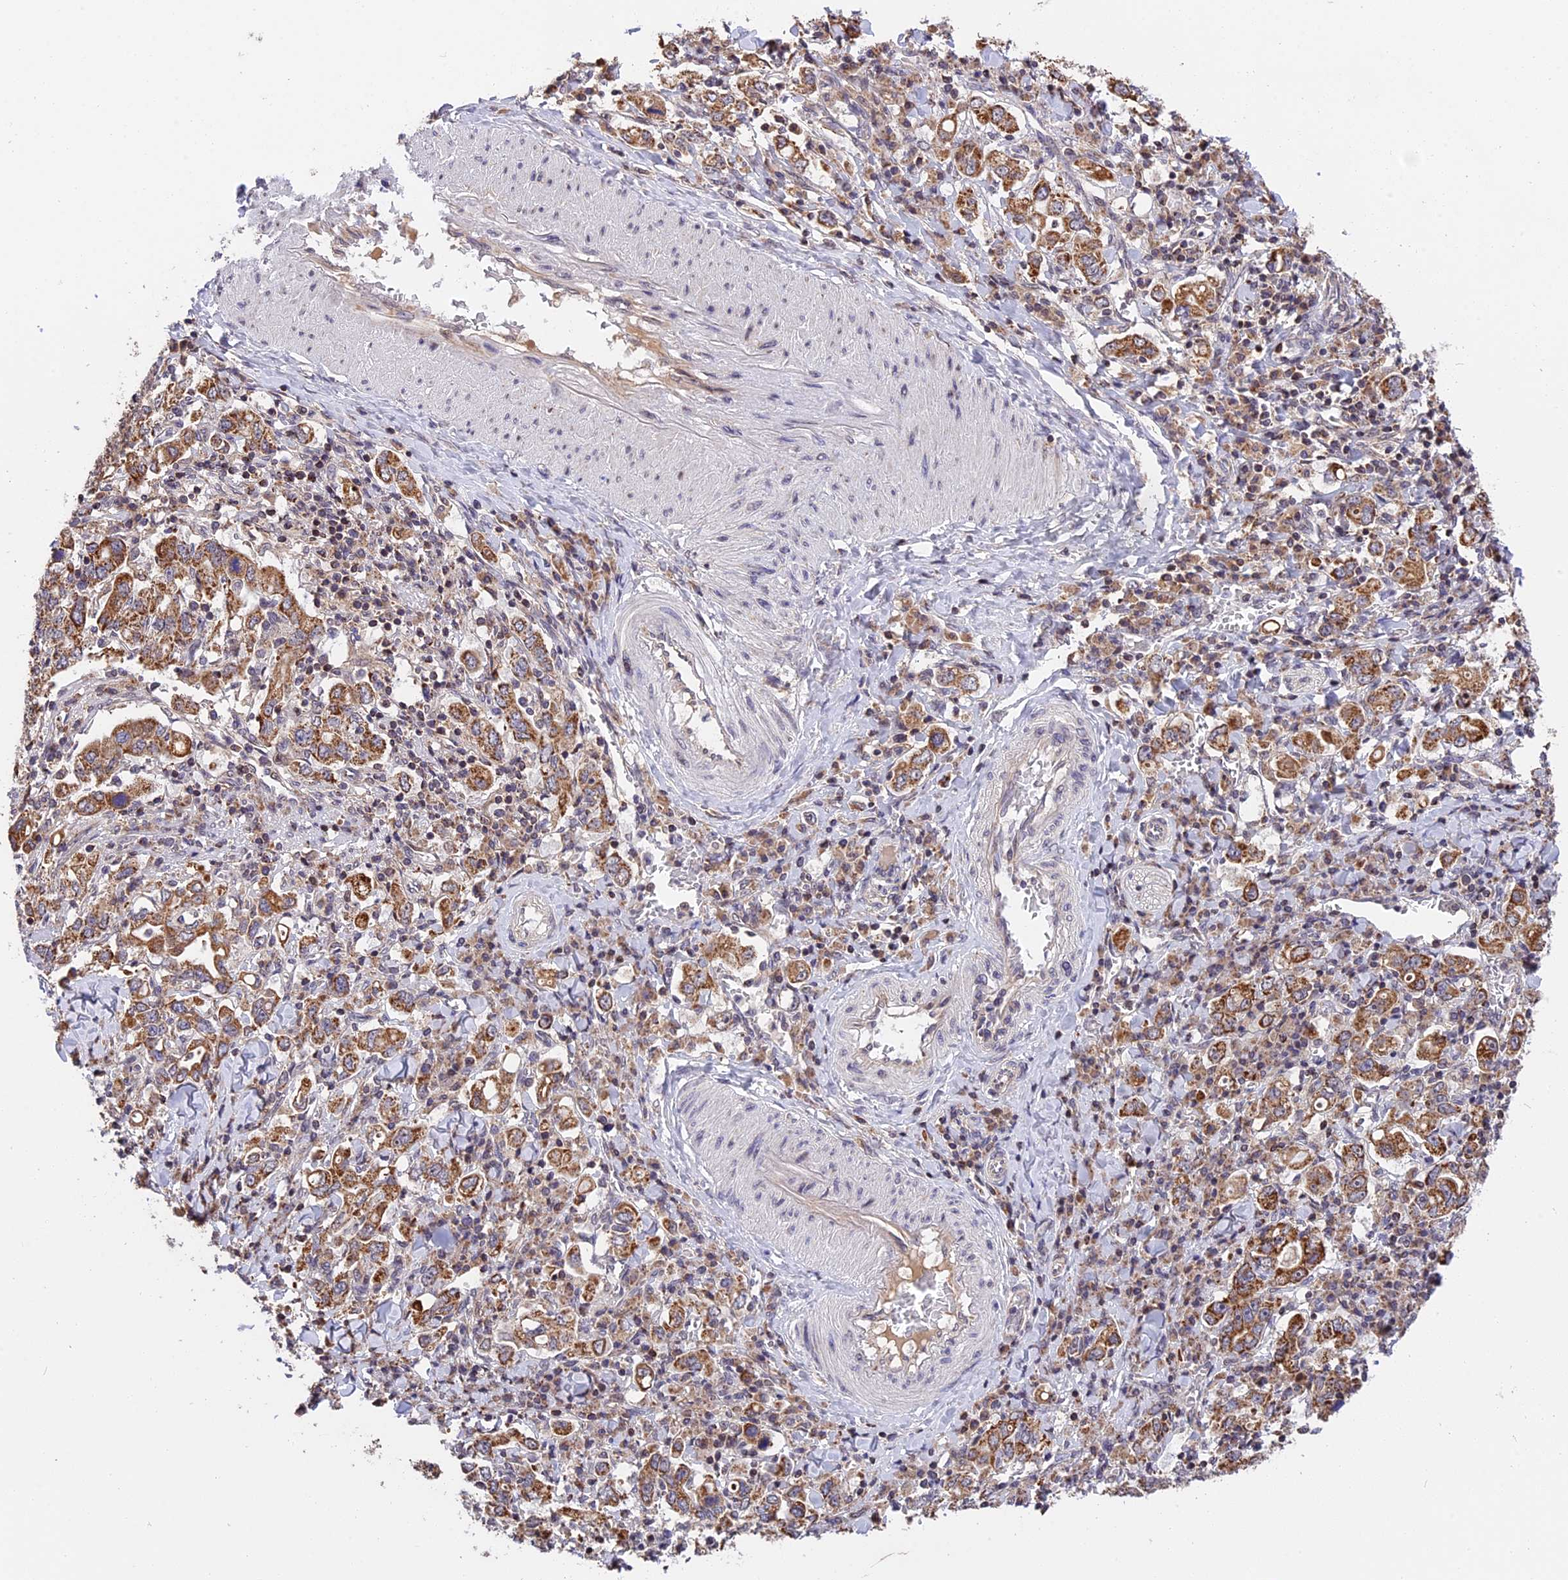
{"staining": {"intensity": "moderate", "quantity": ">75%", "location": "cytoplasmic/membranous"}, "tissue": "stomach cancer", "cell_type": "Tumor cells", "image_type": "cancer", "snomed": [{"axis": "morphology", "description": "Adenocarcinoma, NOS"}, {"axis": "topography", "description": "Stomach, upper"}], "caption": "A high-resolution image shows immunohistochemistry (IHC) staining of stomach cancer (adenocarcinoma), which reveals moderate cytoplasmic/membranous positivity in approximately >75% of tumor cells. The protein of interest is stained brown, and the nuclei are stained in blue (DAB IHC with brightfield microscopy, high magnification).", "gene": "RERGL", "patient": {"sex": "male", "age": 62}}